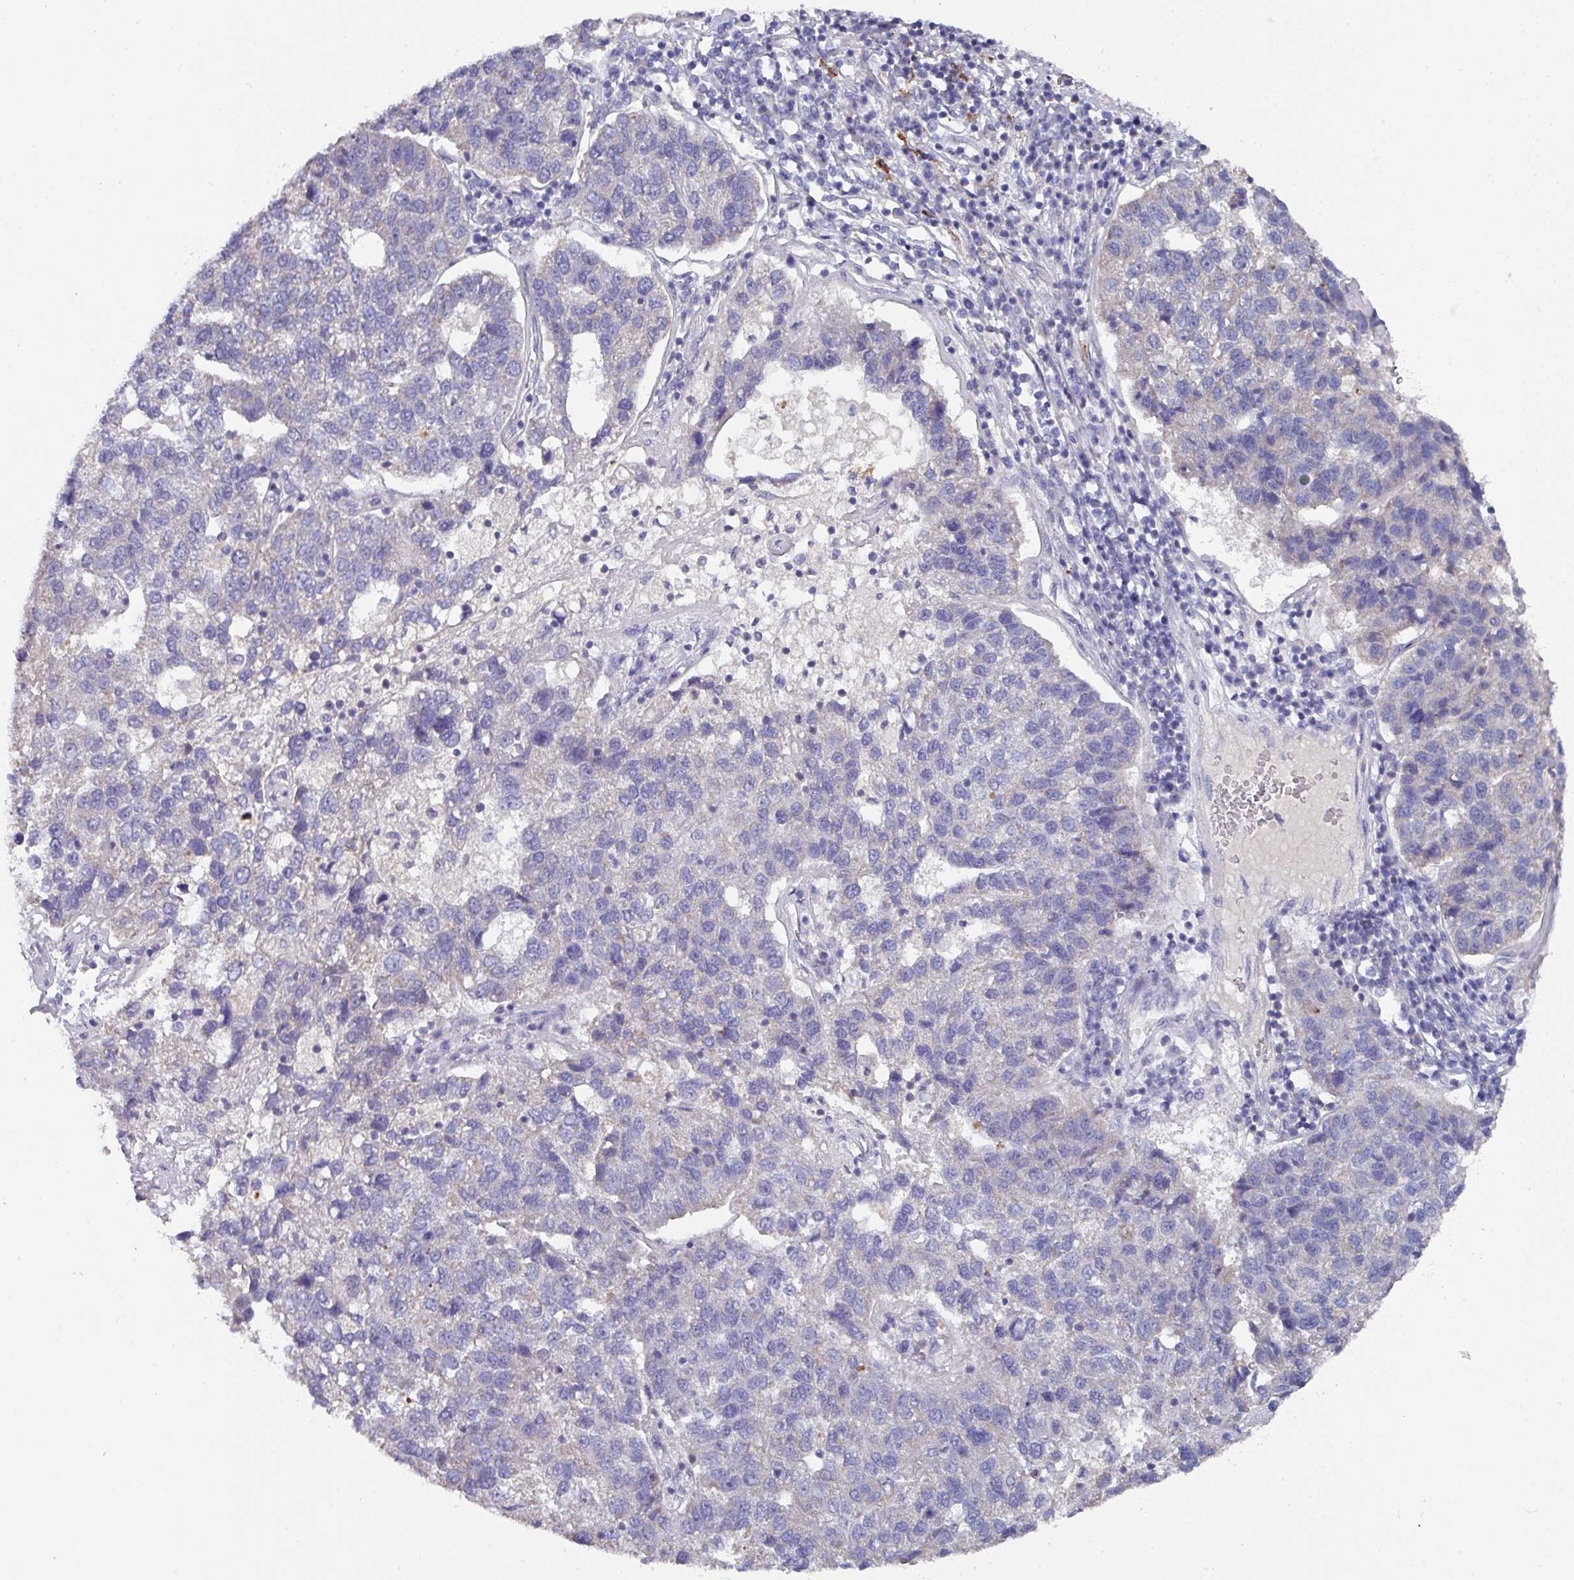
{"staining": {"intensity": "negative", "quantity": "none", "location": "none"}, "tissue": "pancreatic cancer", "cell_type": "Tumor cells", "image_type": "cancer", "snomed": [{"axis": "morphology", "description": "Adenocarcinoma, NOS"}, {"axis": "topography", "description": "Pancreas"}], "caption": "Immunohistochemistry histopathology image of neoplastic tissue: human pancreatic cancer stained with DAB exhibits no significant protein staining in tumor cells.", "gene": "DCAF12L2", "patient": {"sex": "female", "age": 61}}